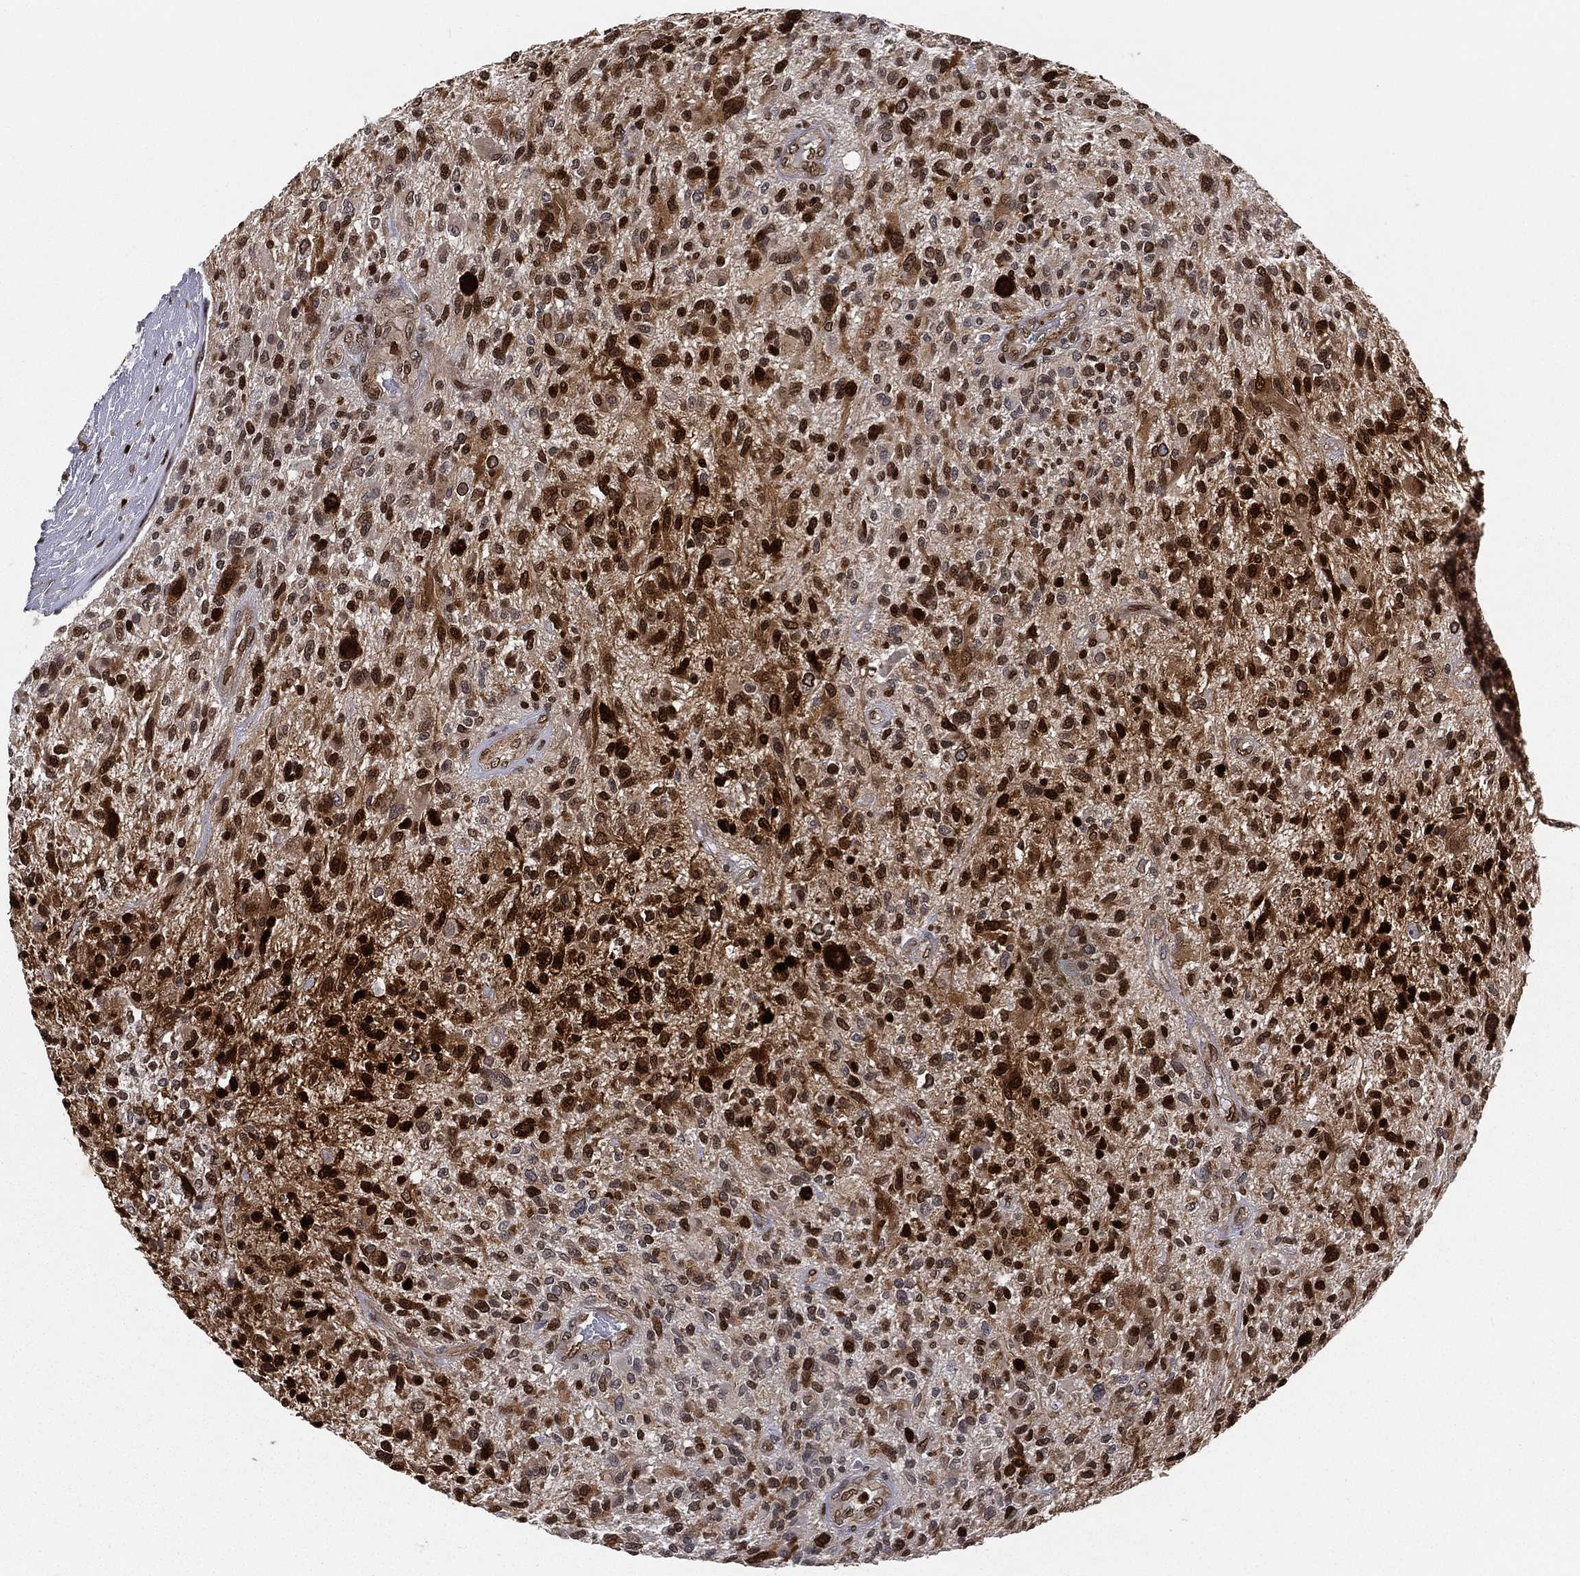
{"staining": {"intensity": "strong", "quantity": ">75%", "location": "nuclear"}, "tissue": "glioma", "cell_type": "Tumor cells", "image_type": "cancer", "snomed": [{"axis": "morphology", "description": "Glioma, malignant, High grade"}, {"axis": "topography", "description": "Brain"}], "caption": "A high-resolution micrograph shows IHC staining of malignant glioma (high-grade), which shows strong nuclear expression in about >75% of tumor cells.", "gene": "LMNB1", "patient": {"sex": "male", "age": 47}}